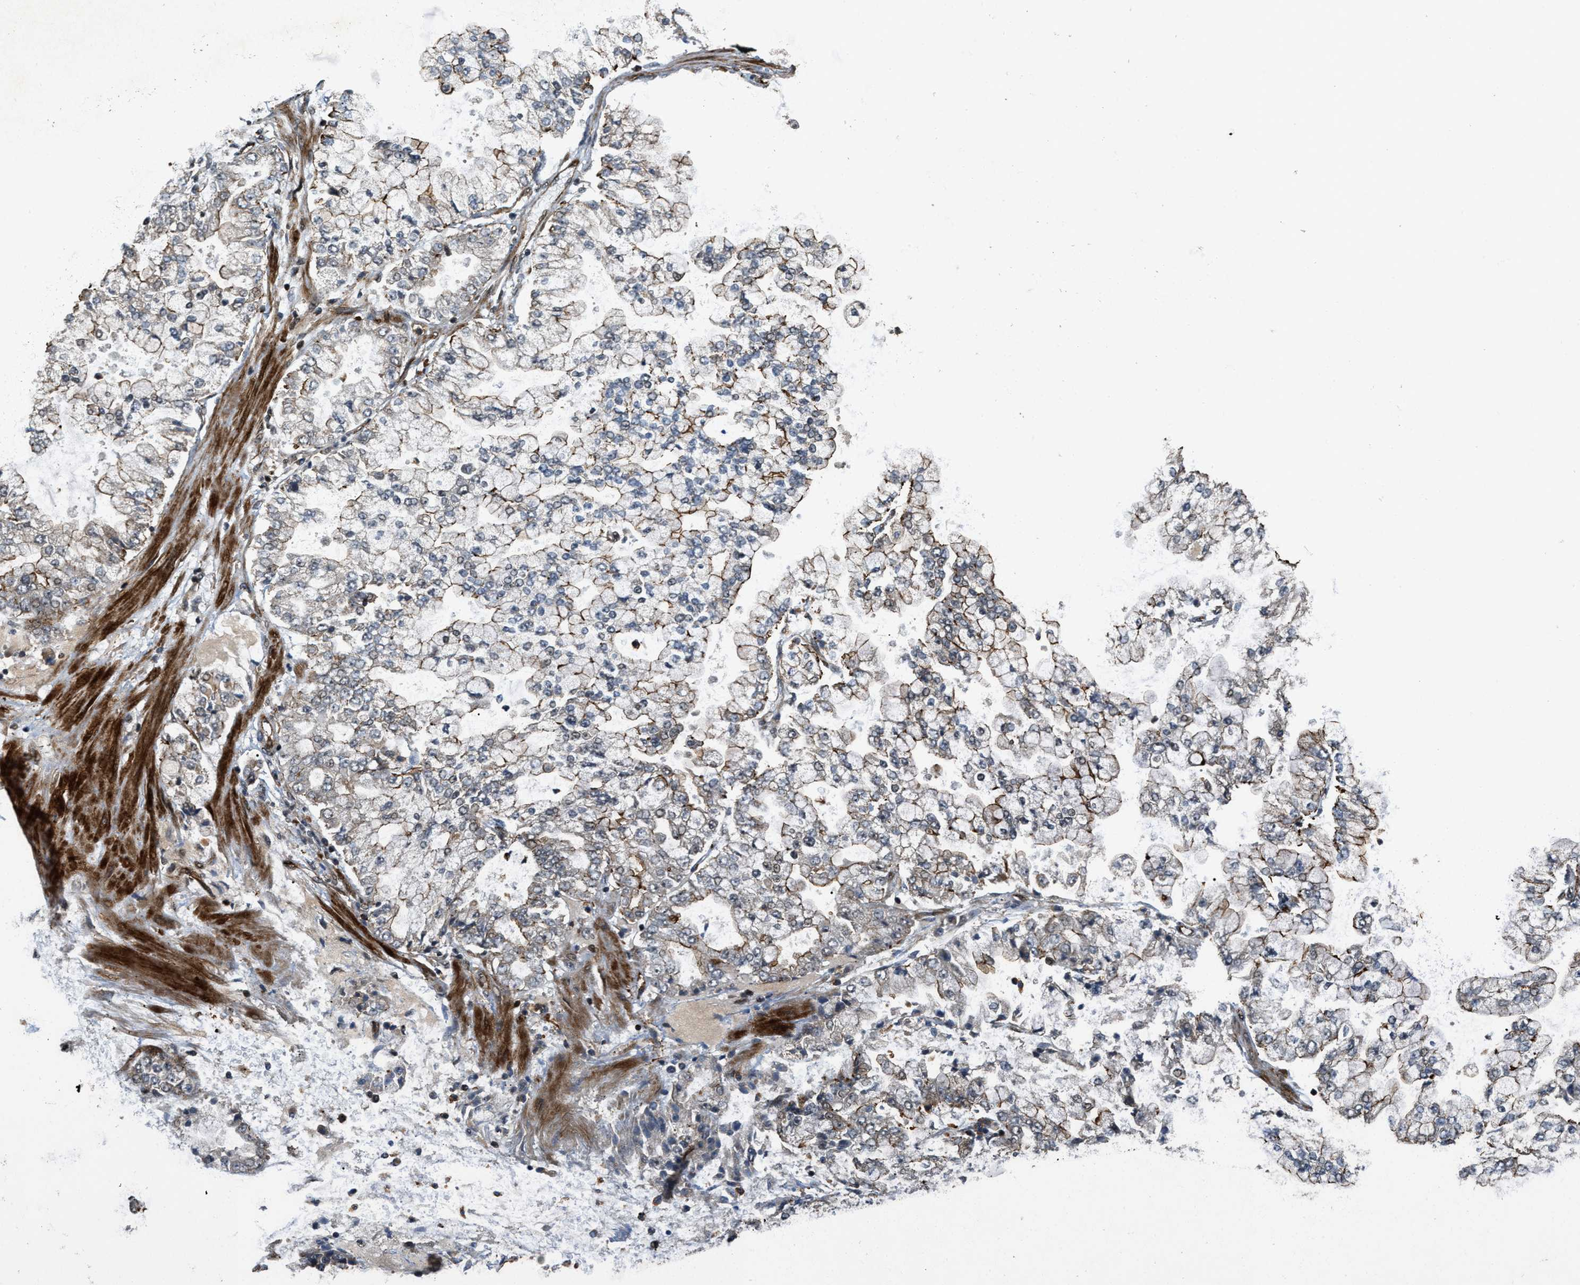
{"staining": {"intensity": "moderate", "quantity": "25%-75%", "location": "cytoplasmic/membranous"}, "tissue": "stomach cancer", "cell_type": "Tumor cells", "image_type": "cancer", "snomed": [{"axis": "morphology", "description": "Adenocarcinoma, NOS"}, {"axis": "topography", "description": "Stomach"}], "caption": "Approximately 25%-75% of tumor cells in stomach cancer (adenocarcinoma) exhibit moderate cytoplasmic/membranous protein staining as visualized by brown immunohistochemical staining.", "gene": "DPF2", "patient": {"sex": "male", "age": 76}}